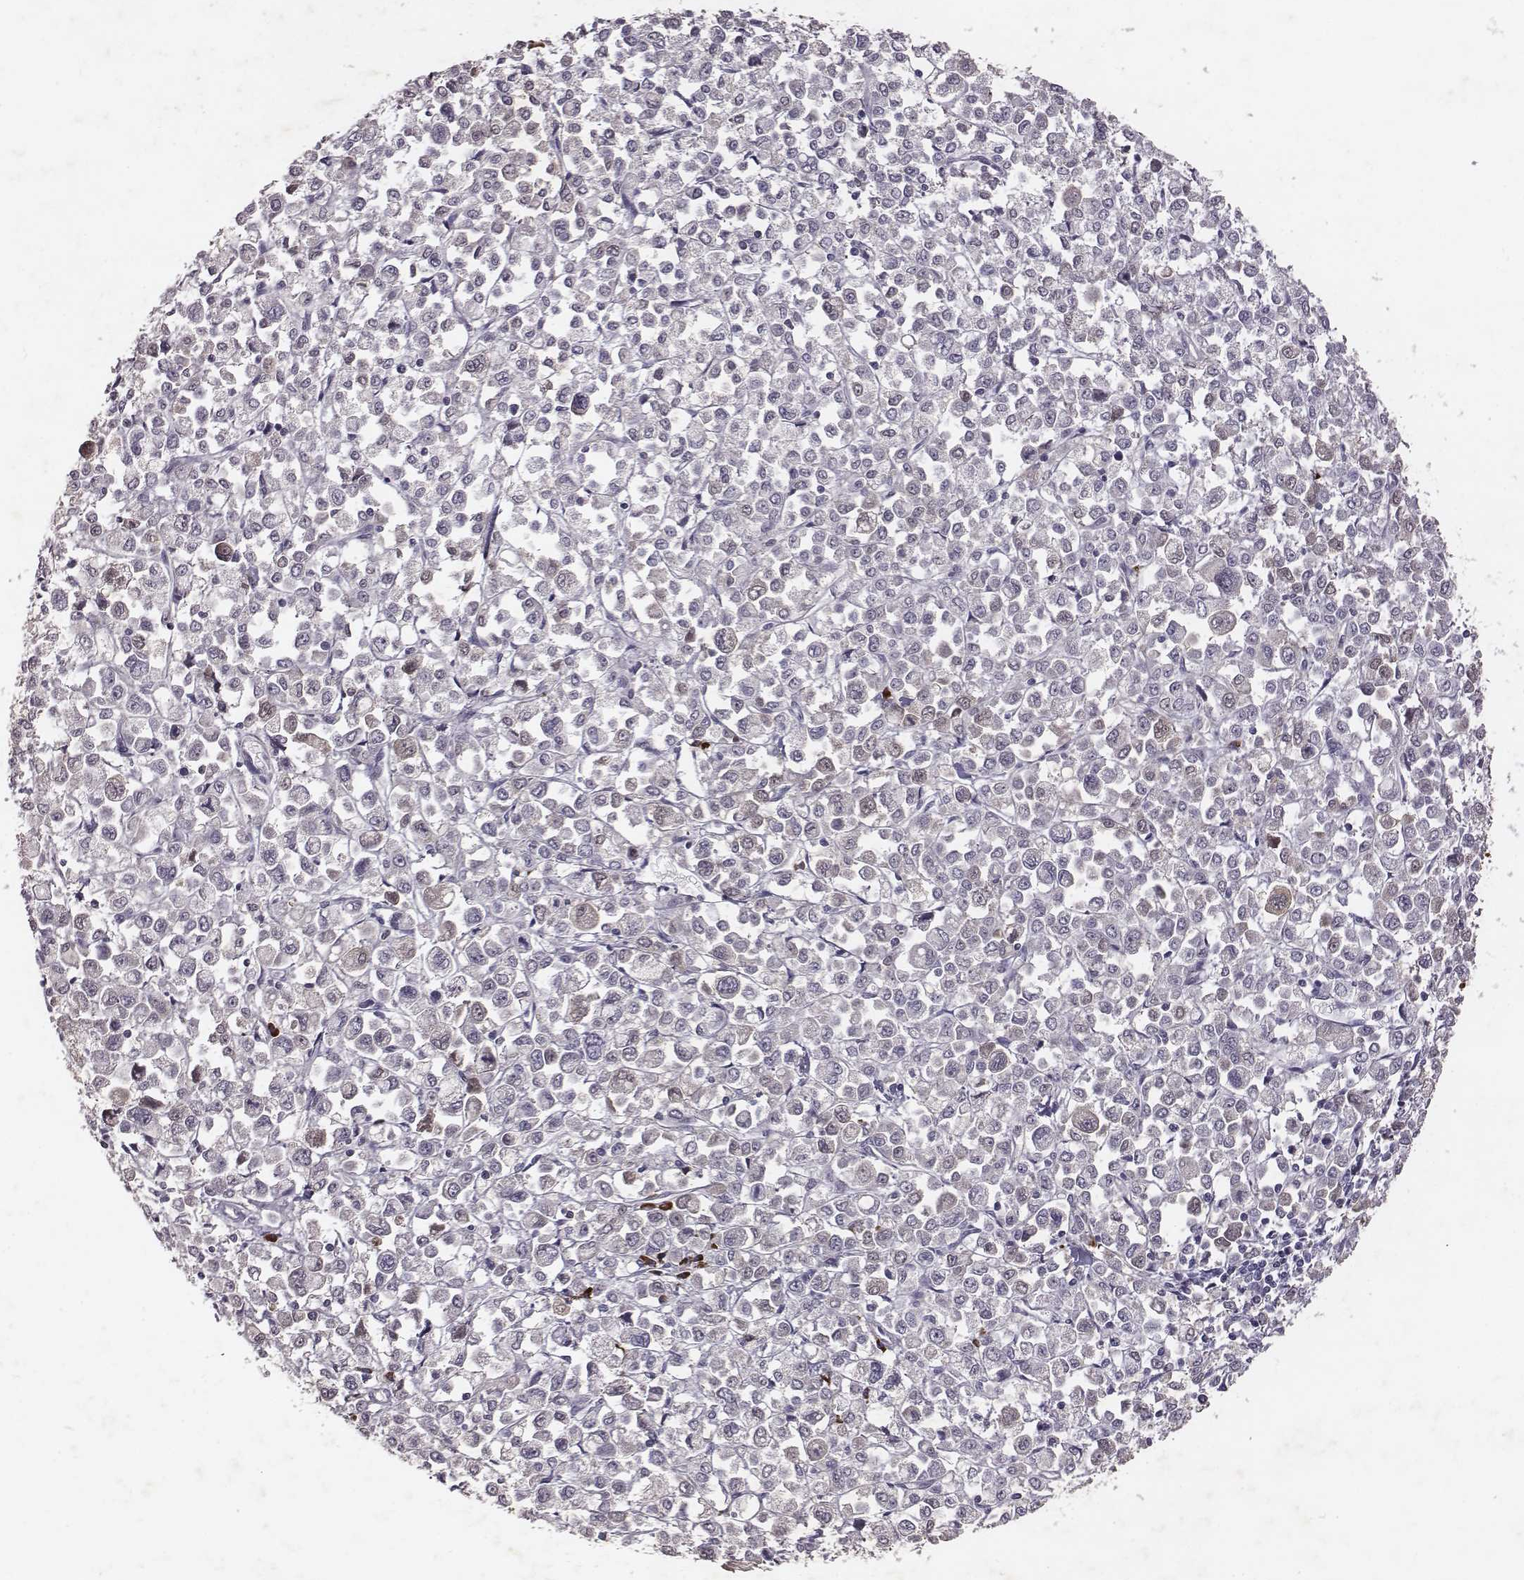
{"staining": {"intensity": "negative", "quantity": "none", "location": "none"}, "tissue": "stomach cancer", "cell_type": "Tumor cells", "image_type": "cancer", "snomed": [{"axis": "morphology", "description": "Adenocarcinoma, NOS"}, {"axis": "topography", "description": "Stomach, upper"}], "caption": "A high-resolution image shows immunohistochemistry (IHC) staining of stomach adenocarcinoma, which exhibits no significant staining in tumor cells.", "gene": "SLC22A6", "patient": {"sex": "male", "age": 70}}